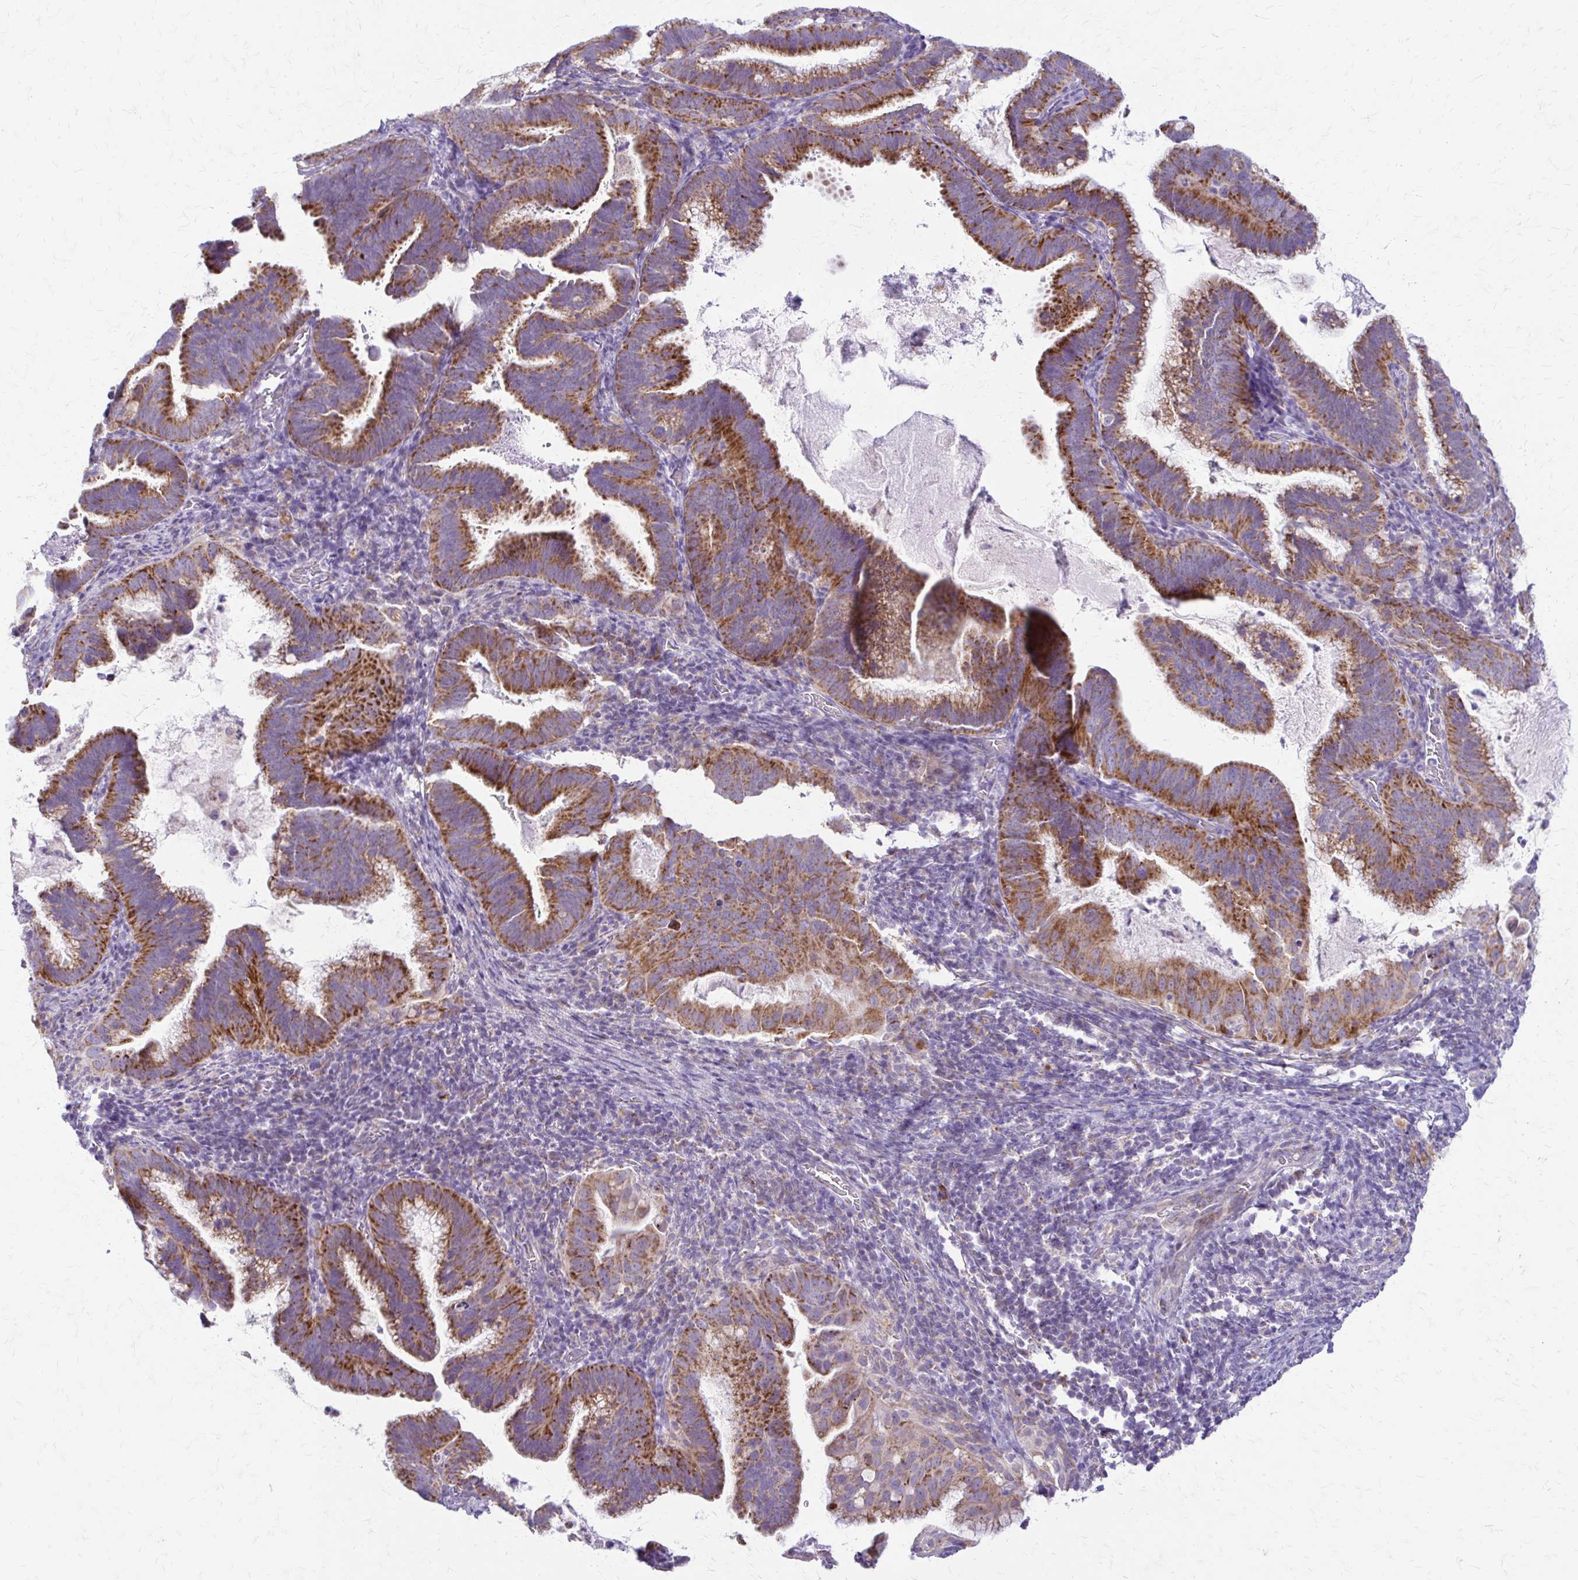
{"staining": {"intensity": "strong", "quantity": ">75%", "location": "cytoplasmic/membranous"}, "tissue": "cervical cancer", "cell_type": "Tumor cells", "image_type": "cancer", "snomed": [{"axis": "morphology", "description": "Adenocarcinoma, NOS"}, {"axis": "topography", "description": "Cervix"}], "caption": "IHC of cervical cancer (adenocarcinoma) displays high levels of strong cytoplasmic/membranous staining in approximately >75% of tumor cells.", "gene": "SAMD13", "patient": {"sex": "female", "age": 61}}